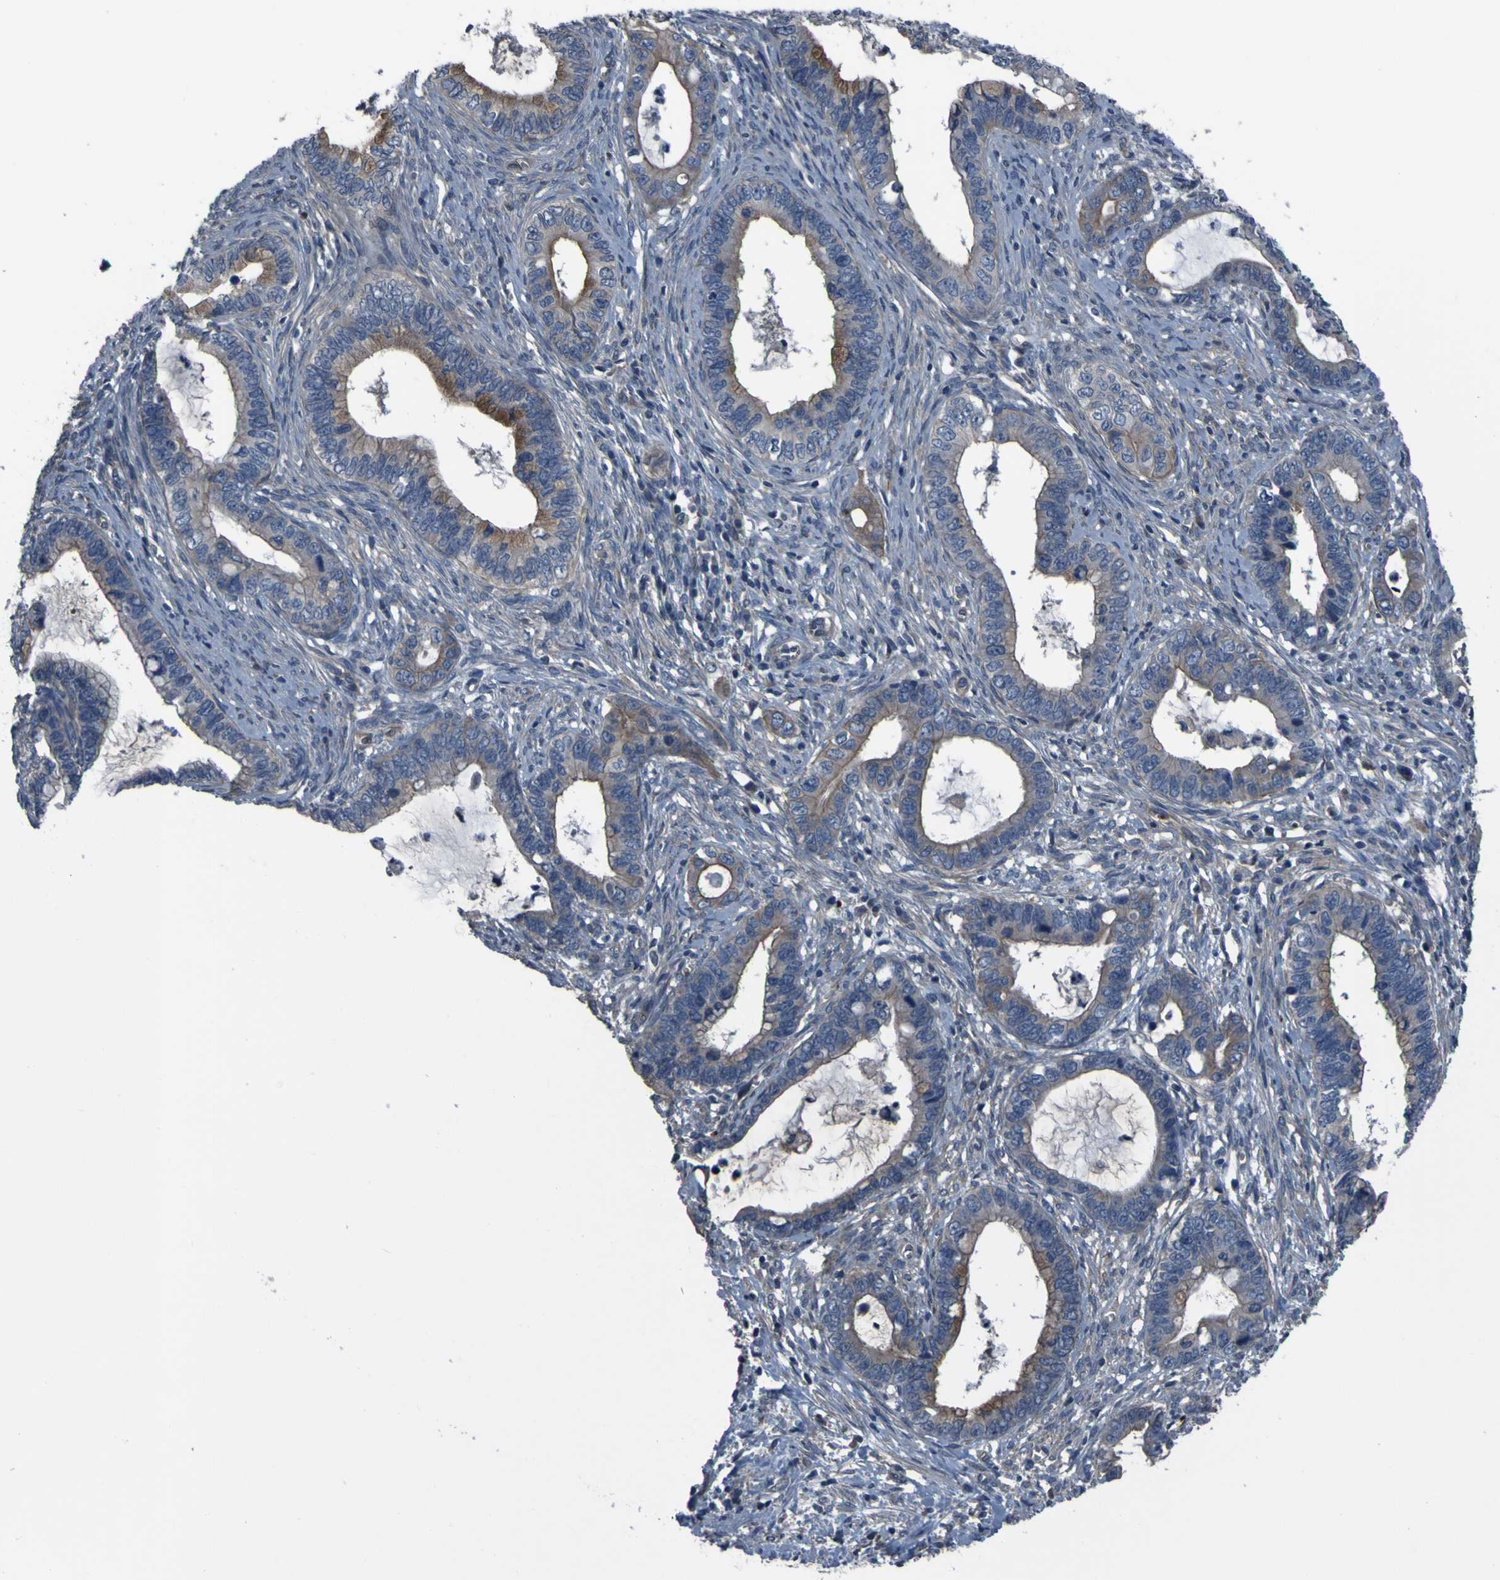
{"staining": {"intensity": "weak", "quantity": ">75%", "location": "cytoplasmic/membranous"}, "tissue": "cervical cancer", "cell_type": "Tumor cells", "image_type": "cancer", "snomed": [{"axis": "morphology", "description": "Adenocarcinoma, NOS"}, {"axis": "topography", "description": "Cervix"}], "caption": "Protein staining demonstrates weak cytoplasmic/membranous expression in about >75% of tumor cells in cervical adenocarcinoma.", "gene": "GRAMD1A", "patient": {"sex": "female", "age": 44}}